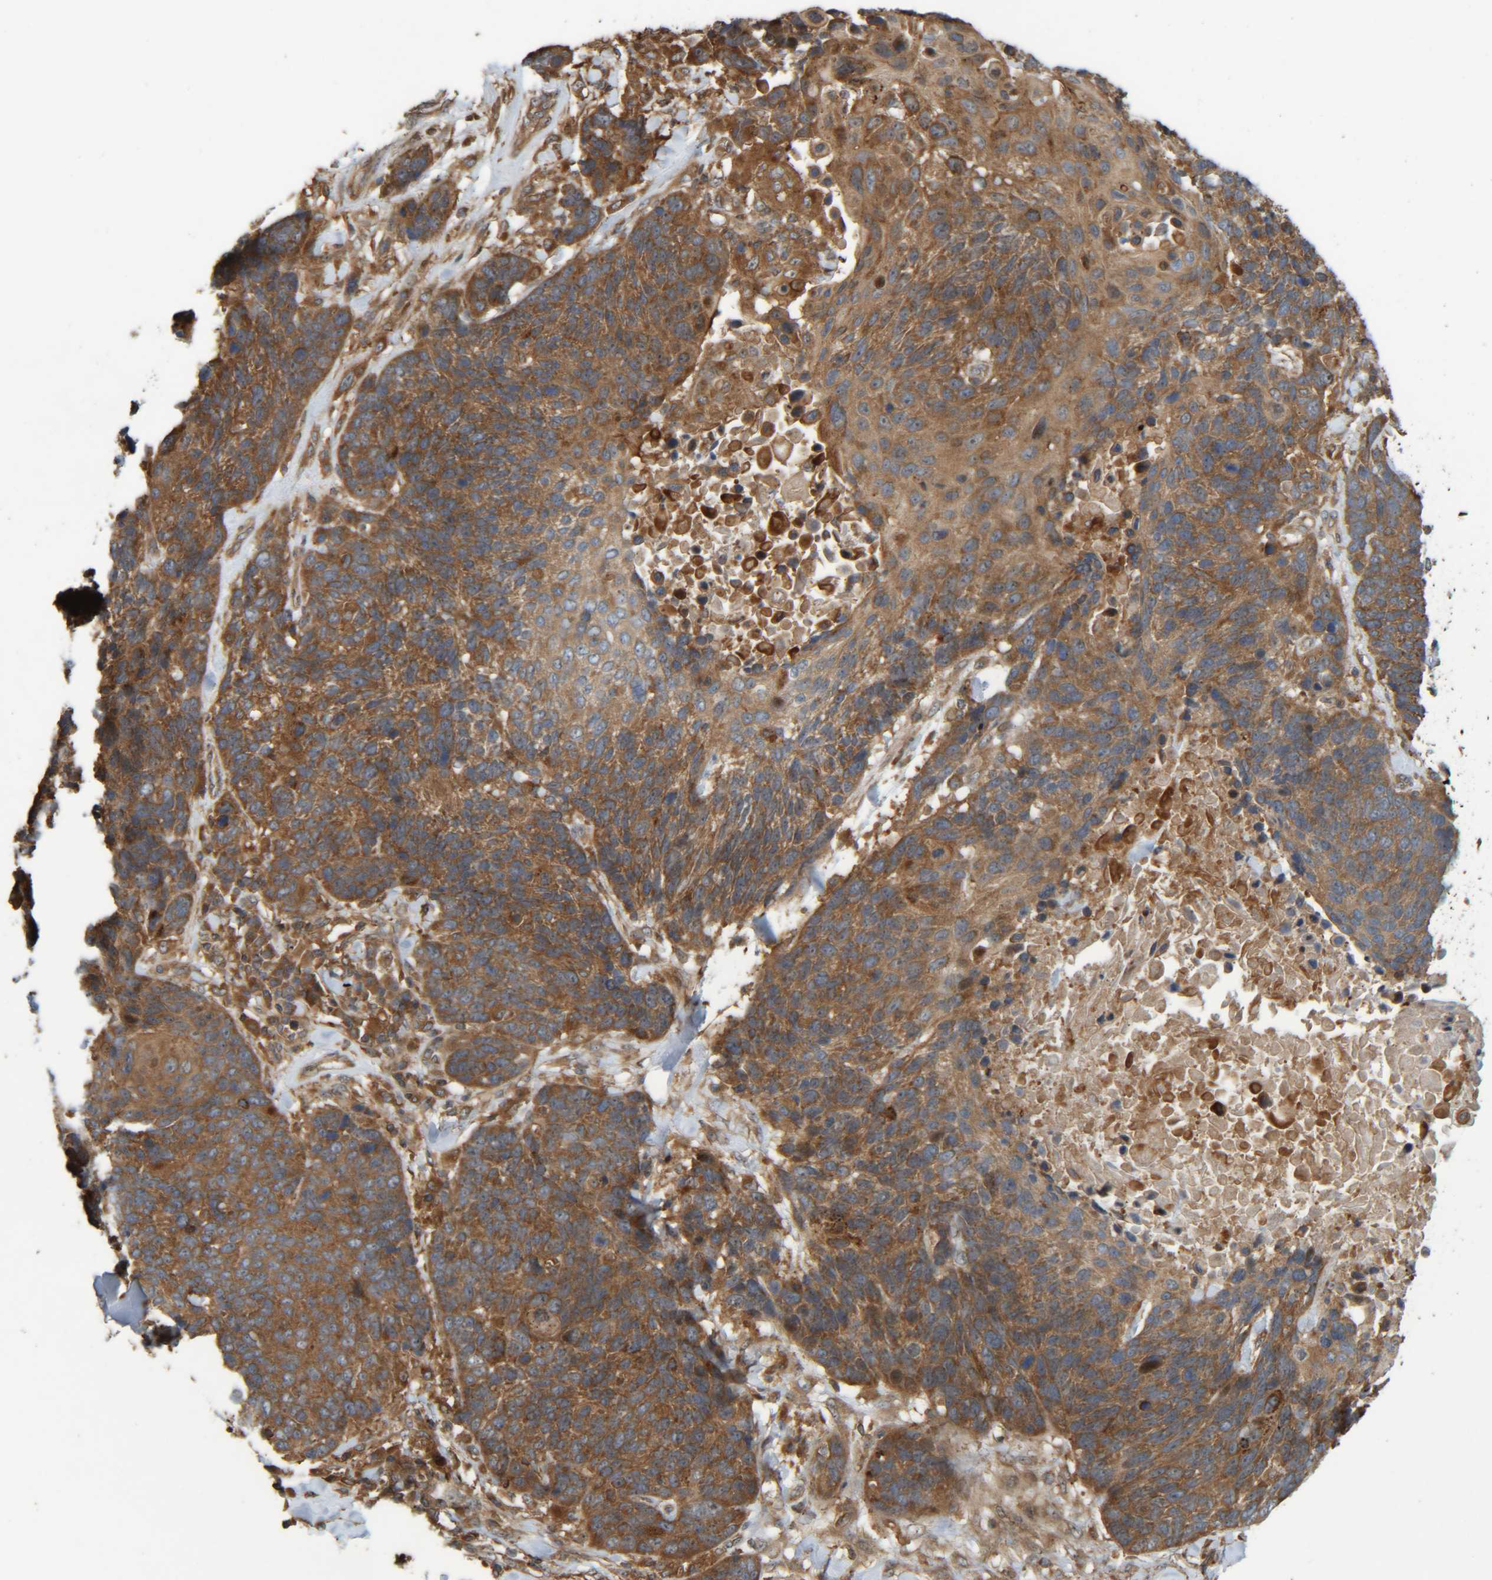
{"staining": {"intensity": "strong", "quantity": "25%-75%", "location": "cytoplasmic/membranous"}, "tissue": "lung cancer", "cell_type": "Tumor cells", "image_type": "cancer", "snomed": [{"axis": "morphology", "description": "Squamous cell carcinoma, NOS"}, {"axis": "topography", "description": "Lung"}], "caption": "Immunohistochemistry photomicrograph of human lung cancer (squamous cell carcinoma) stained for a protein (brown), which reveals high levels of strong cytoplasmic/membranous positivity in approximately 25%-75% of tumor cells.", "gene": "CCDC57", "patient": {"sex": "male", "age": 65}}